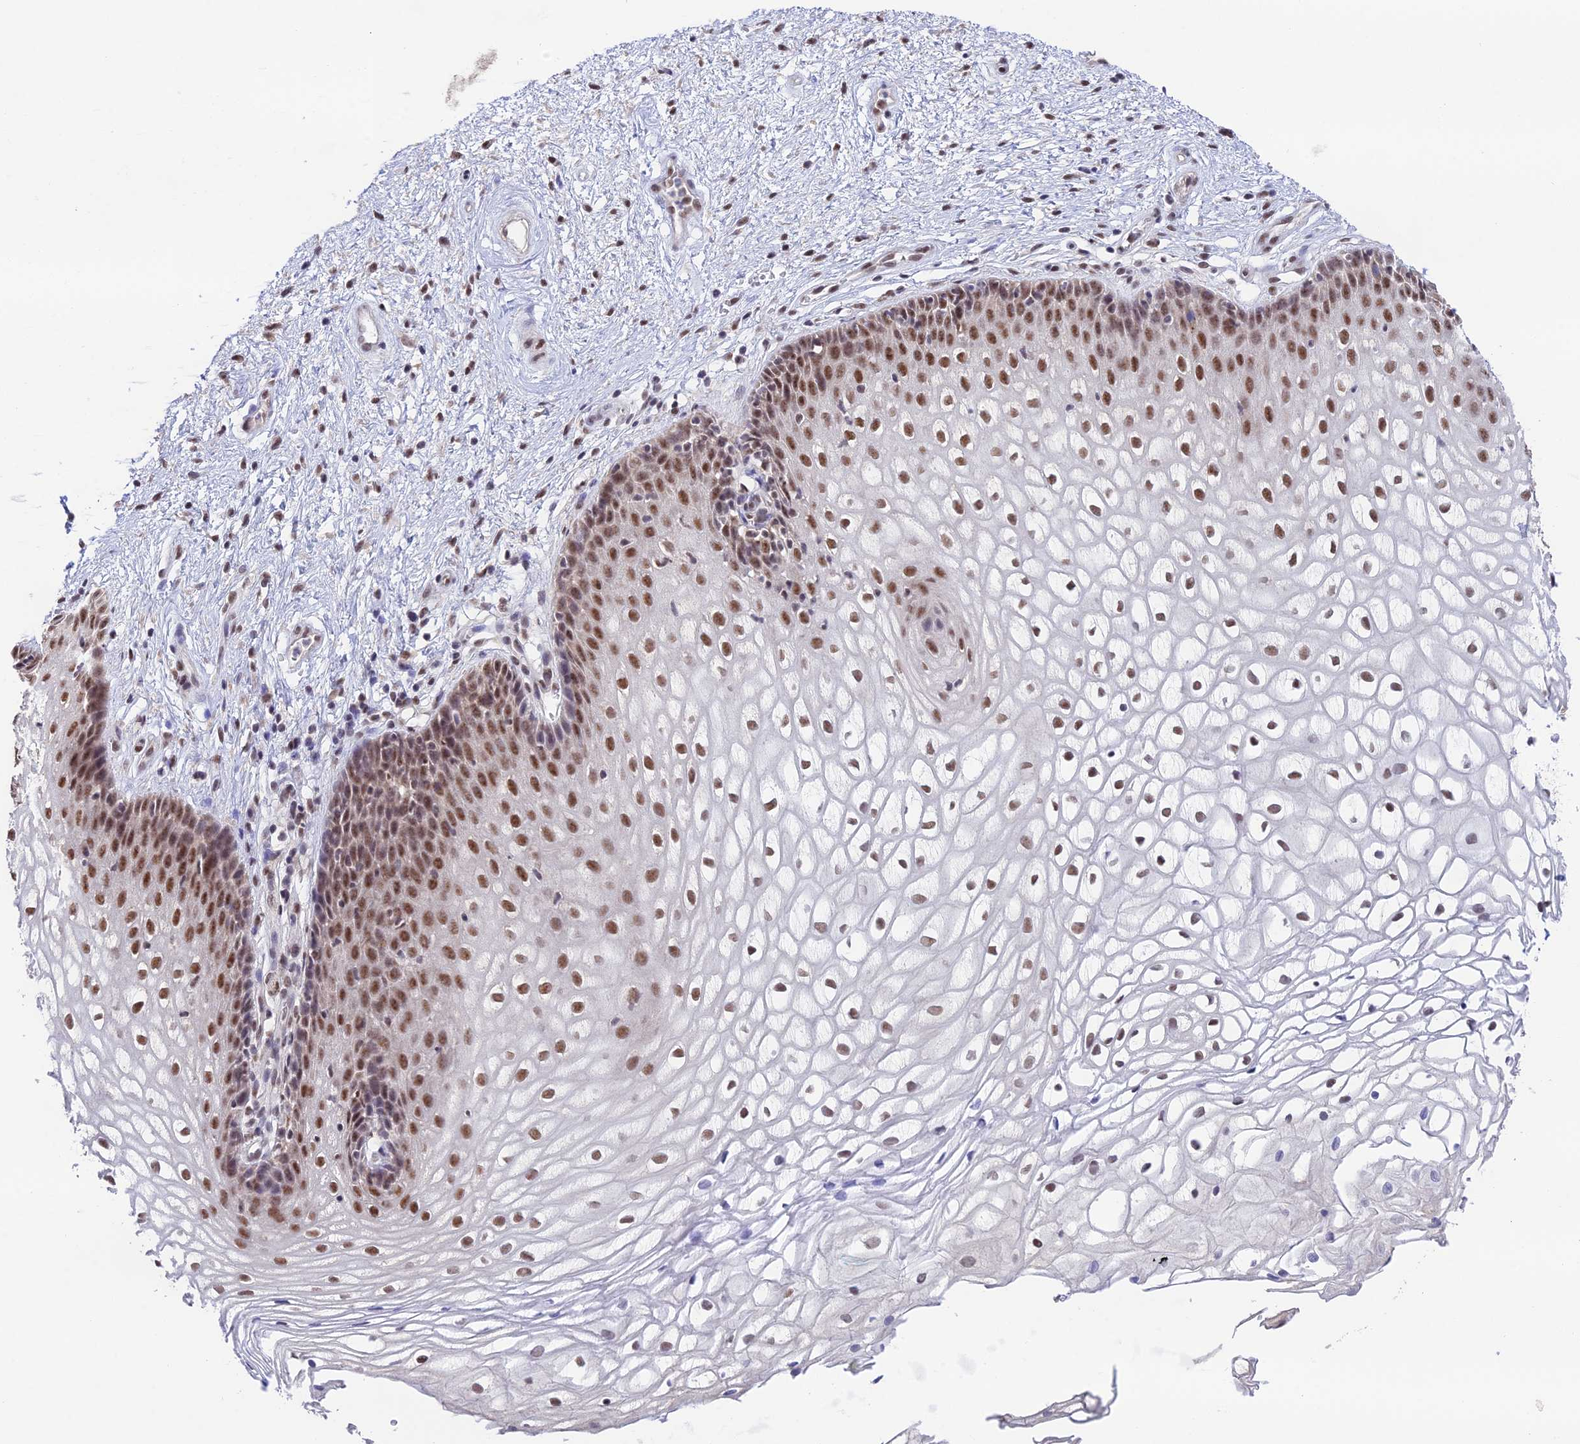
{"staining": {"intensity": "moderate", "quantity": ">75%", "location": "nuclear"}, "tissue": "vagina", "cell_type": "Squamous epithelial cells", "image_type": "normal", "snomed": [{"axis": "morphology", "description": "Normal tissue, NOS"}, {"axis": "topography", "description": "Vagina"}], "caption": "The photomicrograph shows immunohistochemical staining of unremarkable vagina. There is moderate nuclear staining is present in about >75% of squamous epithelial cells. (DAB (3,3'-diaminobenzidine) IHC, brown staining for protein, blue staining for nuclei).", "gene": "THOC7", "patient": {"sex": "female", "age": 34}}